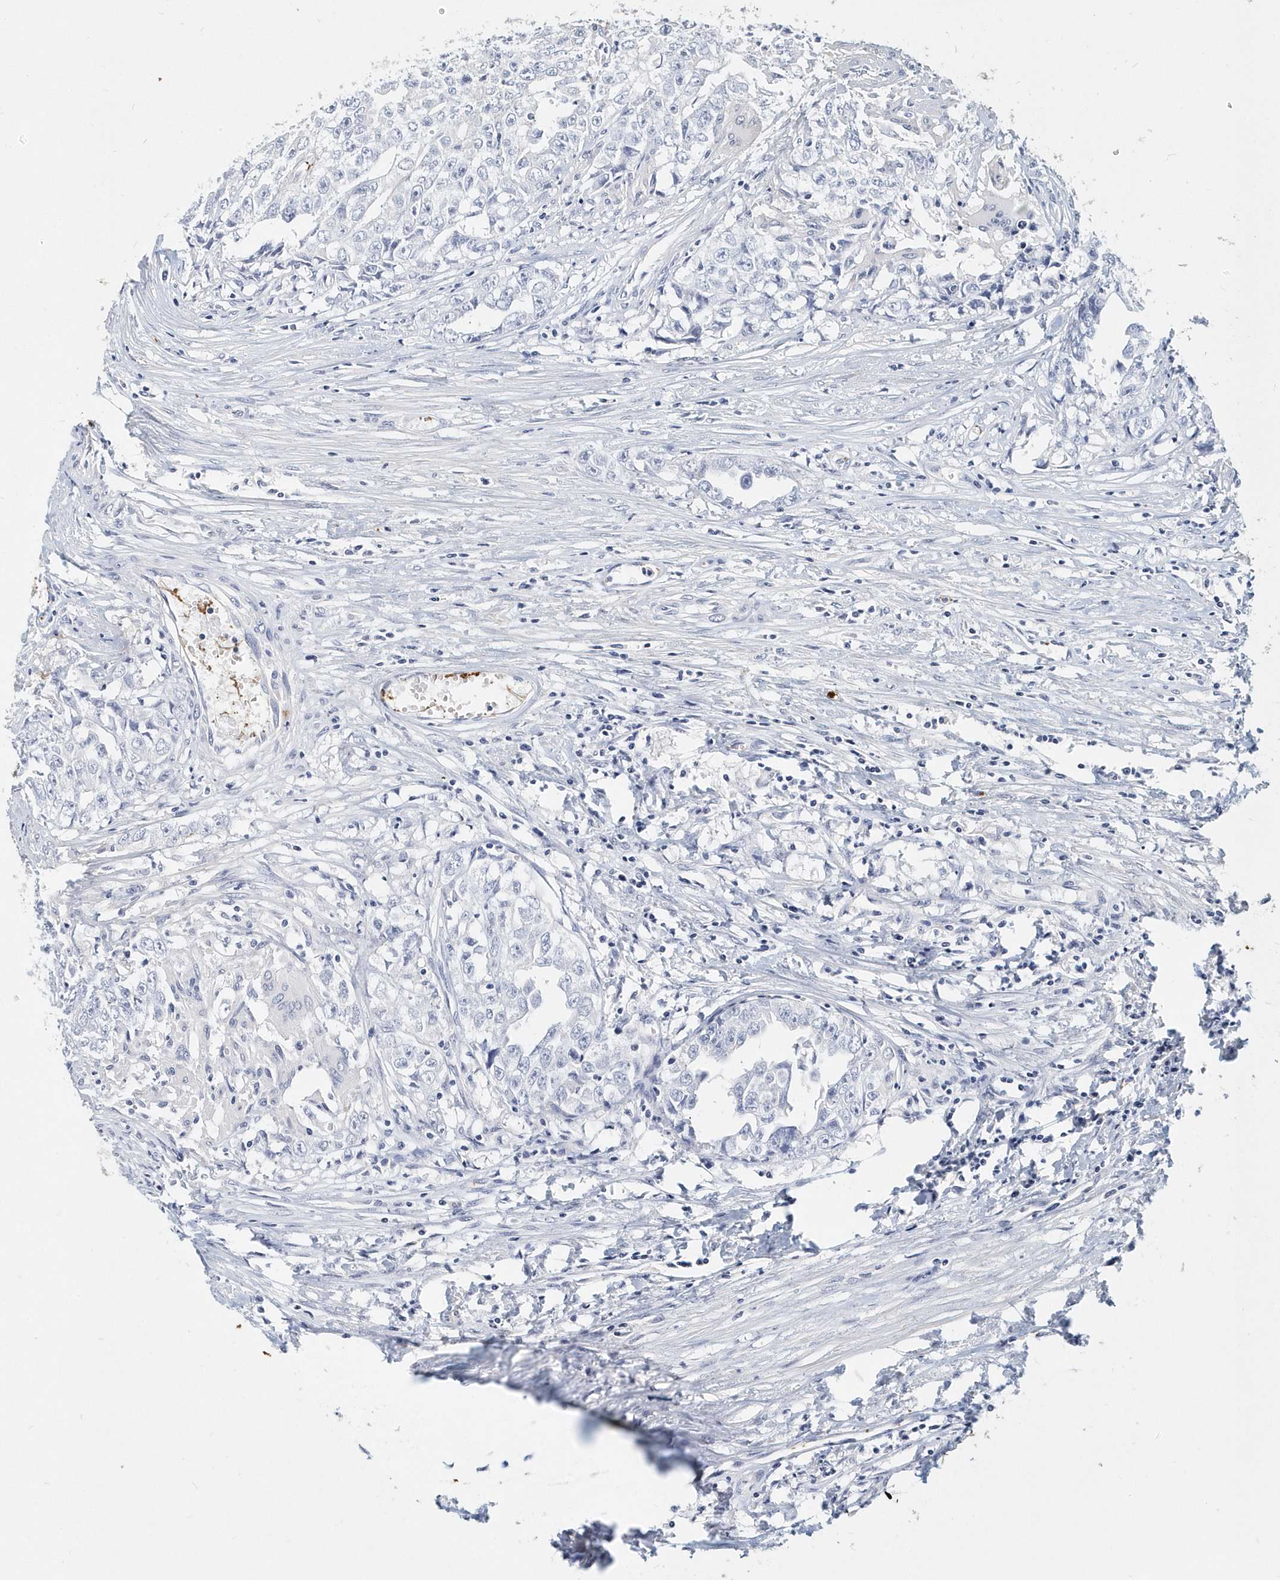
{"staining": {"intensity": "negative", "quantity": "none", "location": "none"}, "tissue": "testis cancer", "cell_type": "Tumor cells", "image_type": "cancer", "snomed": [{"axis": "morphology", "description": "Seminoma, NOS"}, {"axis": "morphology", "description": "Carcinoma, Embryonal, NOS"}, {"axis": "topography", "description": "Testis"}], "caption": "Immunohistochemistry of testis cancer (seminoma) exhibits no expression in tumor cells.", "gene": "ITGA2B", "patient": {"sex": "male", "age": 43}}